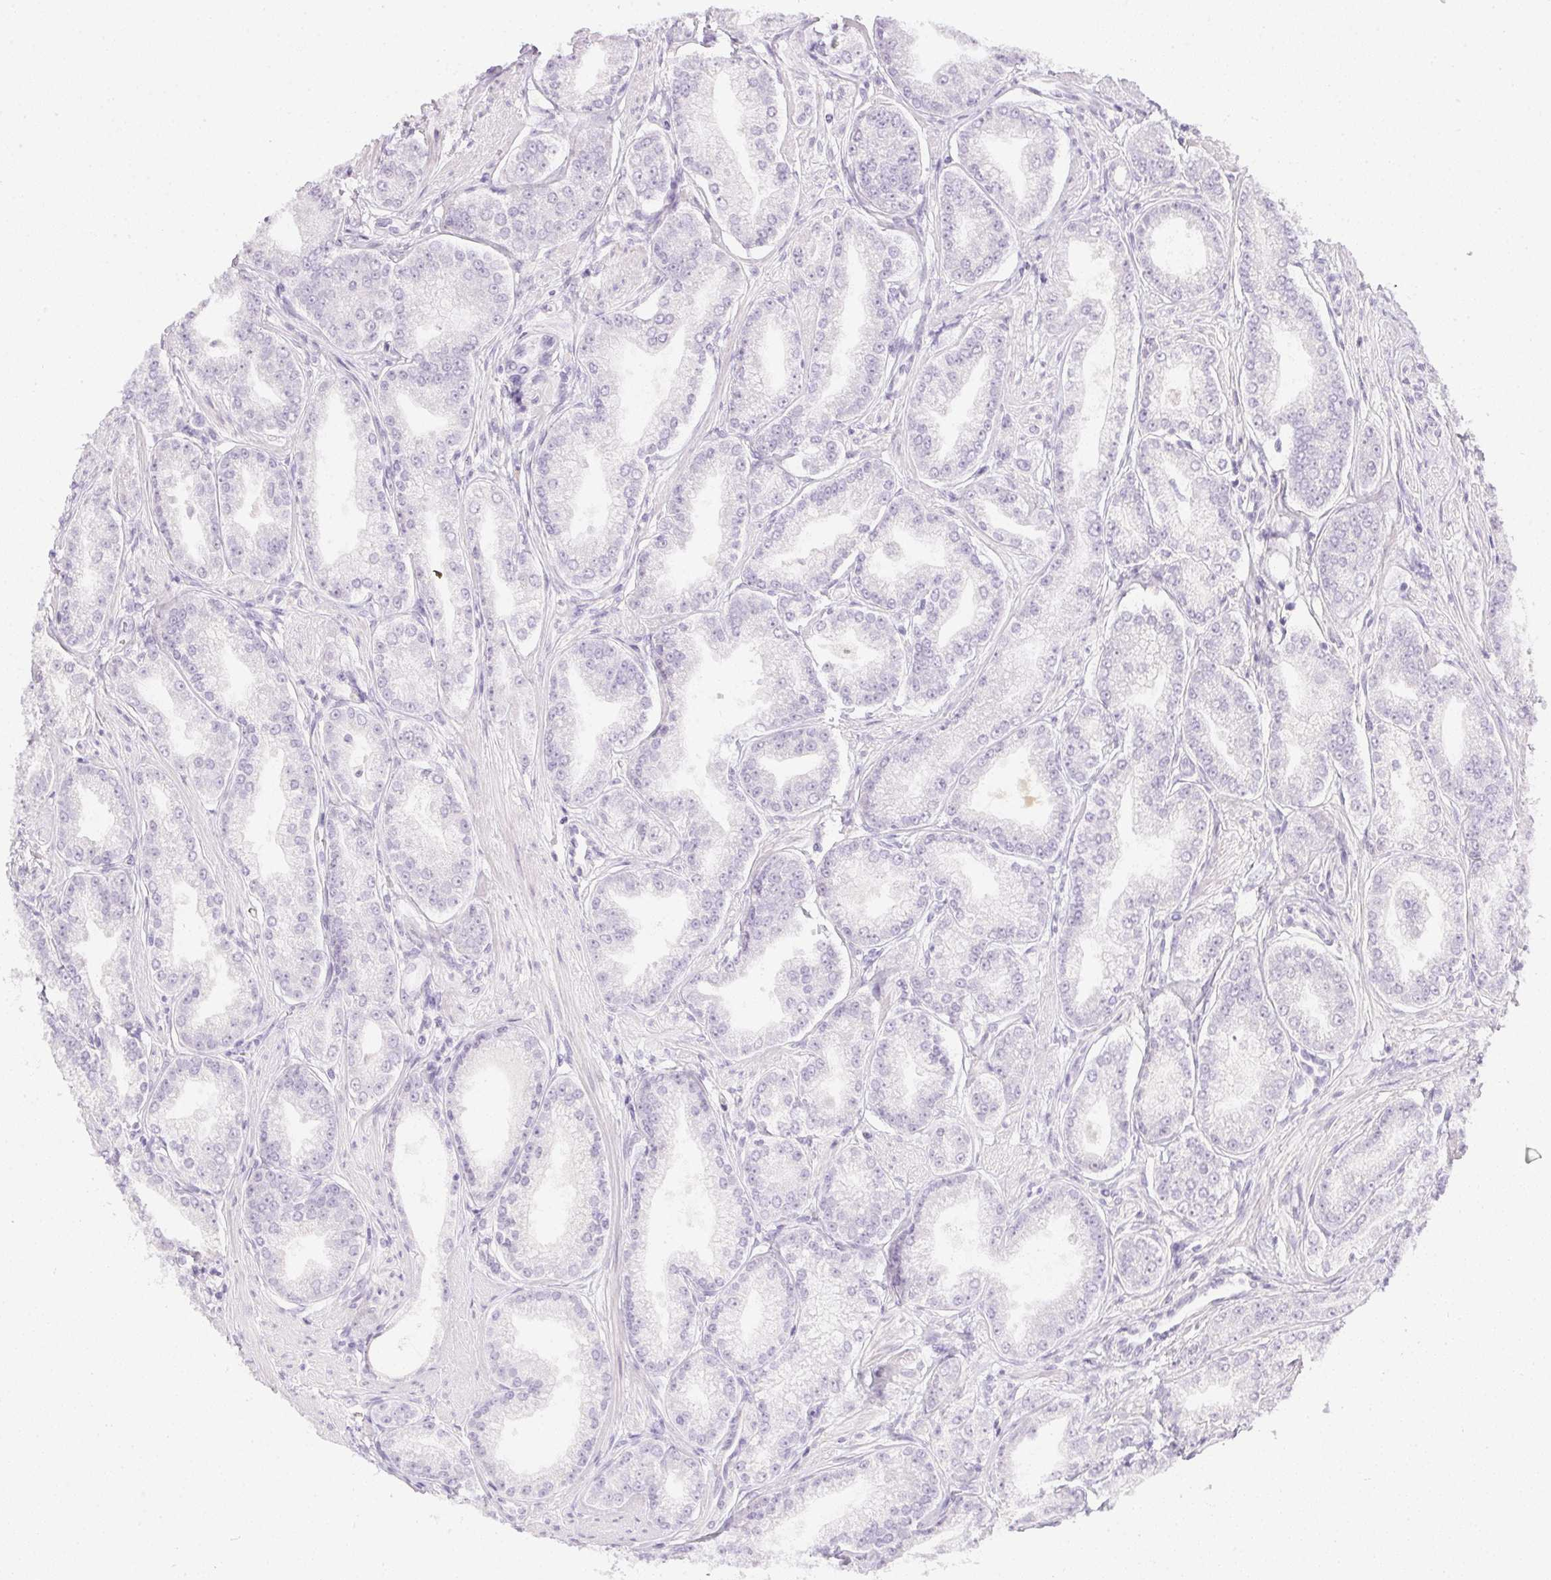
{"staining": {"intensity": "negative", "quantity": "none", "location": "none"}, "tissue": "prostate cancer", "cell_type": "Tumor cells", "image_type": "cancer", "snomed": [{"axis": "morphology", "description": "Adenocarcinoma, NOS"}, {"axis": "topography", "description": "Prostate"}], "caption": "High power microscopy micrograph of an IHC micrograph of prostate cancer, revealing no significant expression in tumor cells.", "gene": "PPY", "patient": {"sex": "male", "age": 71}}